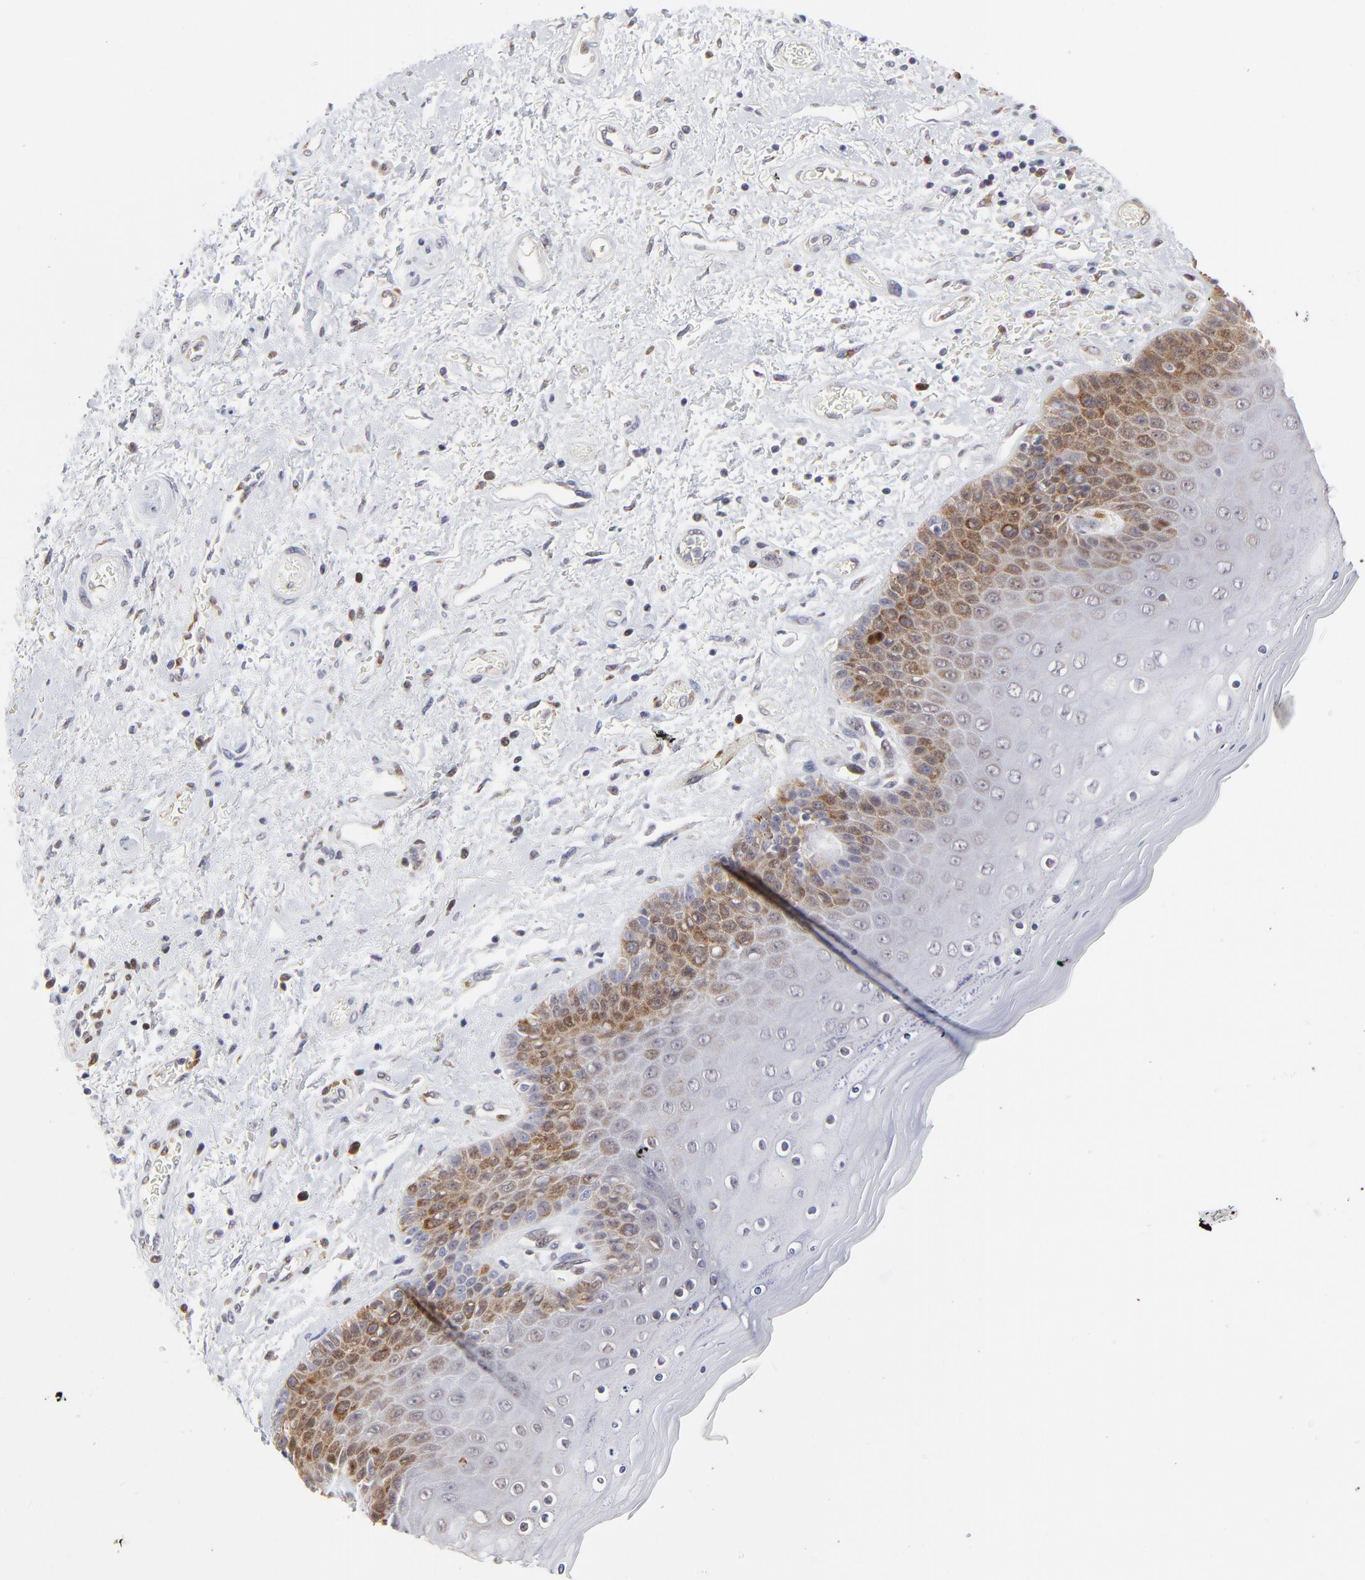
{"staining": {"intensity": "moderate", "quantity": "25%-75%", "location": "cytoplasmic/membranous"}, "tissue": "skin", "cell_type": "Epidermal cells", "image_type": "normal", "snomed": [{"axis": "morphology", "description": "Normal tissue, NOS"}, {"axis": "topography", "description": "Anal"}], "caption": "Epidermal cells exhibit moderate cytoplasmic/membranous staining in approximately 25%-75% of cells in benign skin. (IHC, brightfield microscopy, high magnification).", "gene": "NCAPH", "patient": {"sex": "female", "age": 46}}